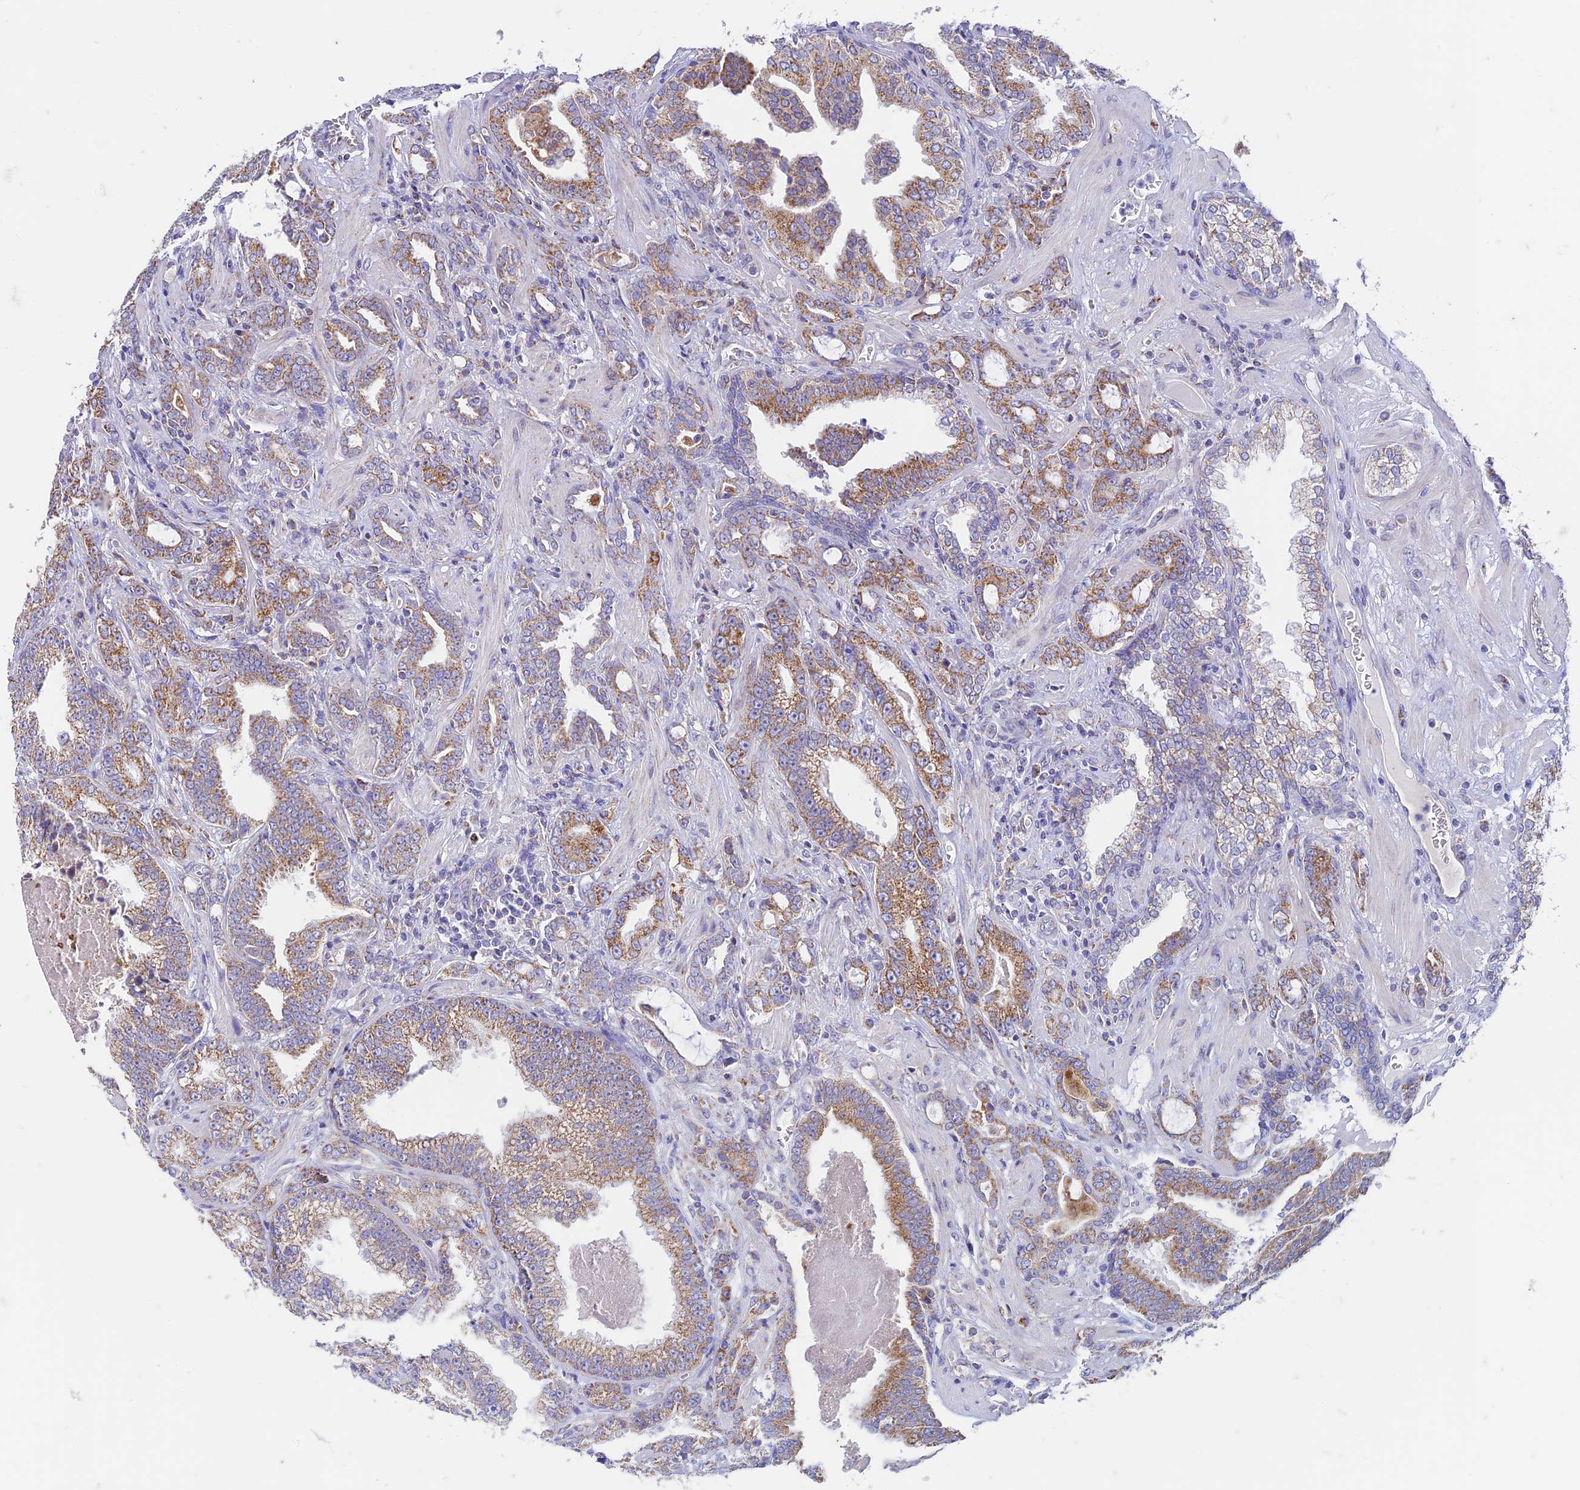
{"staining": {"intensity": "moderate", "quantity": ">75%", "location": "cytoplasmic/membranous"}, "tissue": "prostate cancer", "cell_type": "Tumor cells", "image_type": "cancer", "snomed": [{"axis": "morphology", "description": "Adenocarcinoma, High grade"}, {"axis": "topography", "description": "Prostate and seminal vesicle, NOS"}], "caption": "Immunohistochemistry of adenocarcinoma (high-grade) (prostate) reveals medium levels of moderate cytoplasmic/membranous positivity in approximately >75% of tumor cells.", "gene": "ZNF181", "patient": {"sex": "male", "age": 67}}